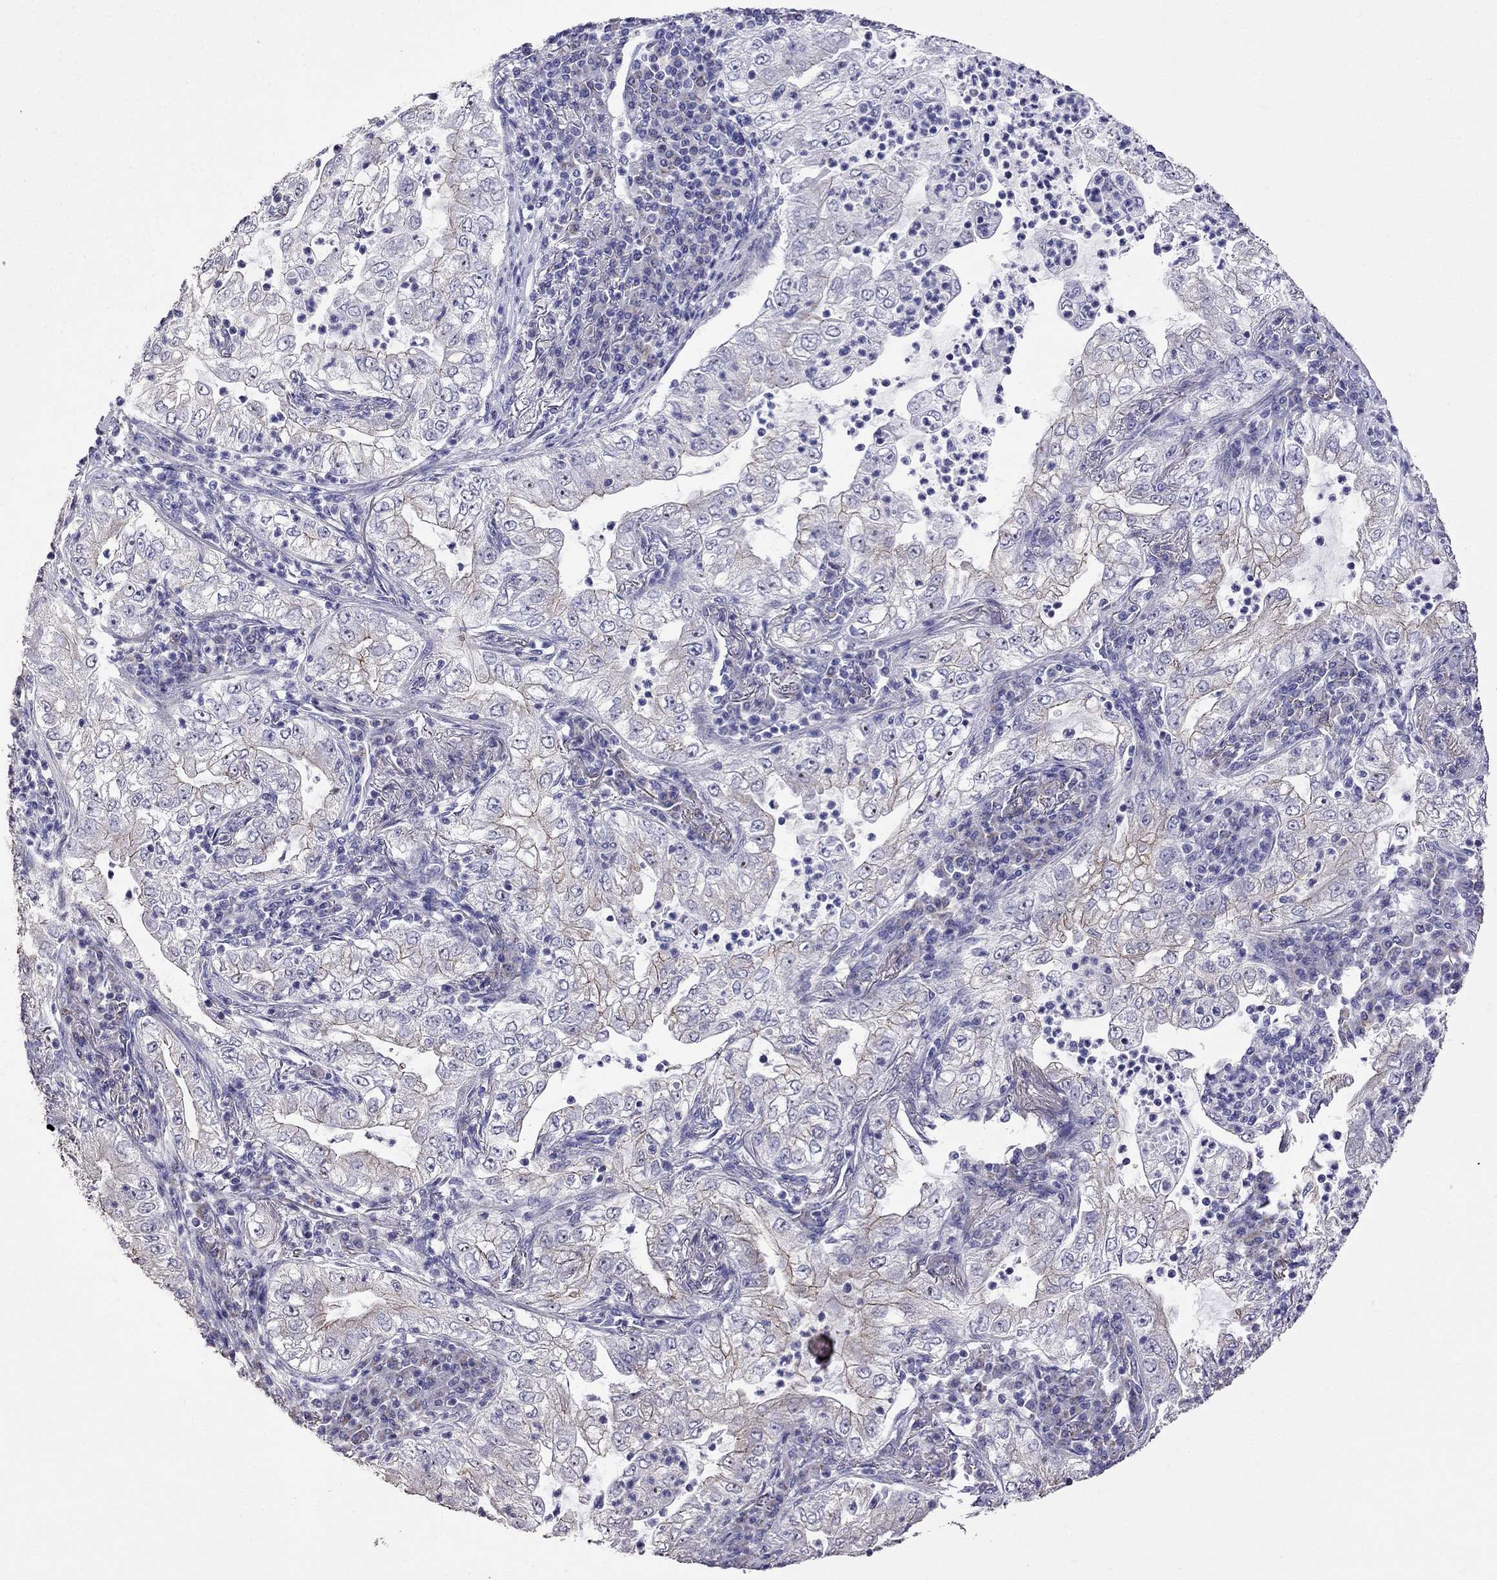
{"staining": {"intensity": "weak", "quantity": "<25%", "location": "cytoplasmic/membranous"}, "tissue": "lung cancer", "cell_type": "Tumor cells", "image_type": "cancer", "snomed": [{"axis": "morphology", "description": "Adenocarcinoma, NOS"}, {"axis": "topography", "description": "Lung"}], "caption": "High power microscopy photomicrograph of an immunohistochemistry histopathology image of adenocarcinoma (lung), revealing no significant positivity in tumor cells.", "gene": "AK5", "patient": {"sex": "female", "age": 73}}